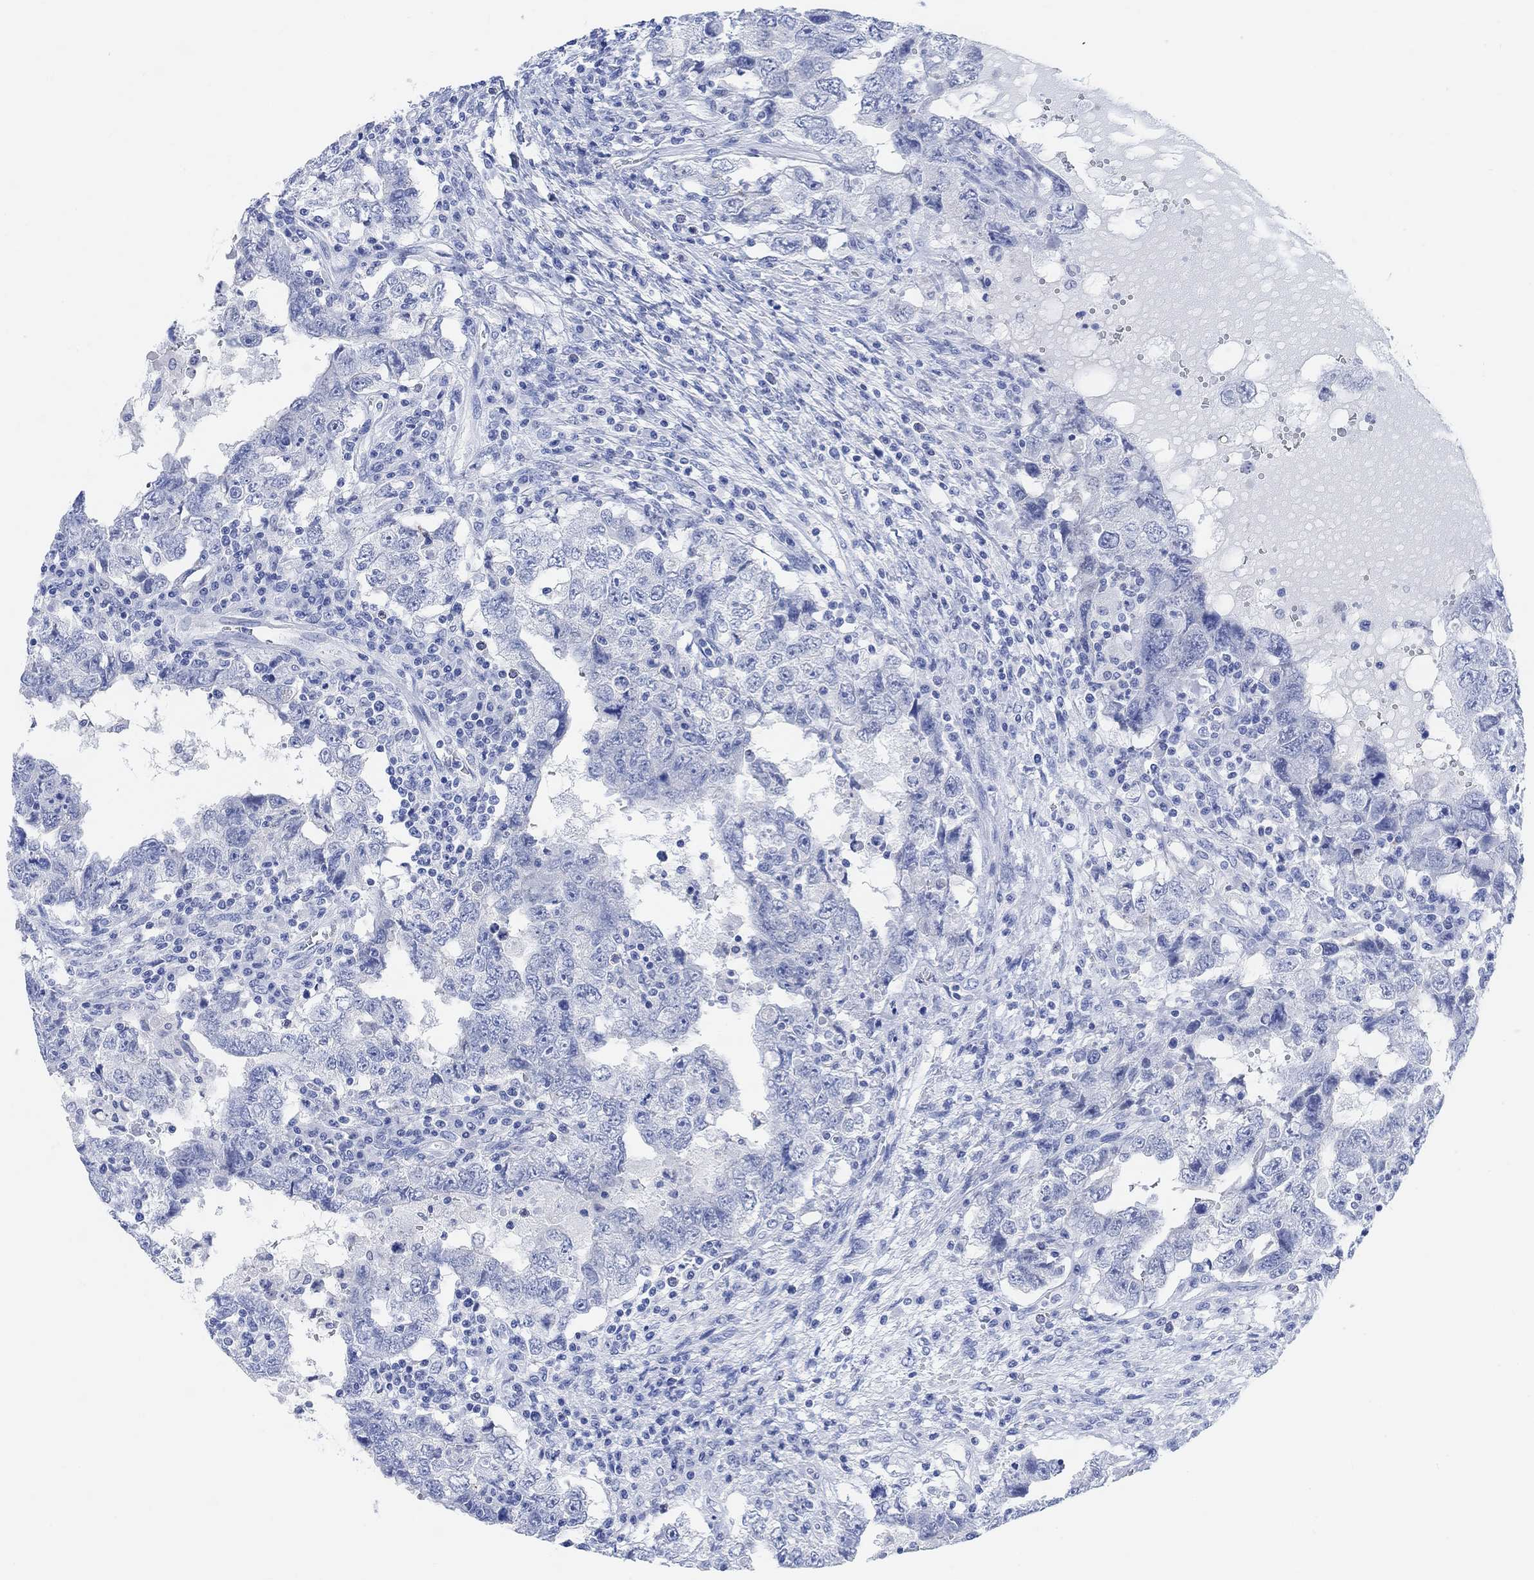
{"staining": {"intensity": "negative", "quantity": "none", "location": "none"}, "tissue": "testis cancer", "cell_type": "Tumor cells", "image_type": "cancer", "snomed": [{"axis": "morphology", "description": "Carcinoma, Embryonal, NOS"}, {"axis": "topography", "description": "Testis"}], "caption": "Immunohistochemistry (IHC) photomicrograph of neoplastic tissue: human embryonal carcinoma (testis) stained with DAB reveals no significant protein expression in tumor cells. The staining is performed using DAB brown chromogen with nuclei counter-stained in using hematoxylin.", "gene": "ENO4", "patient": {"sex": "male", "age": 26}}